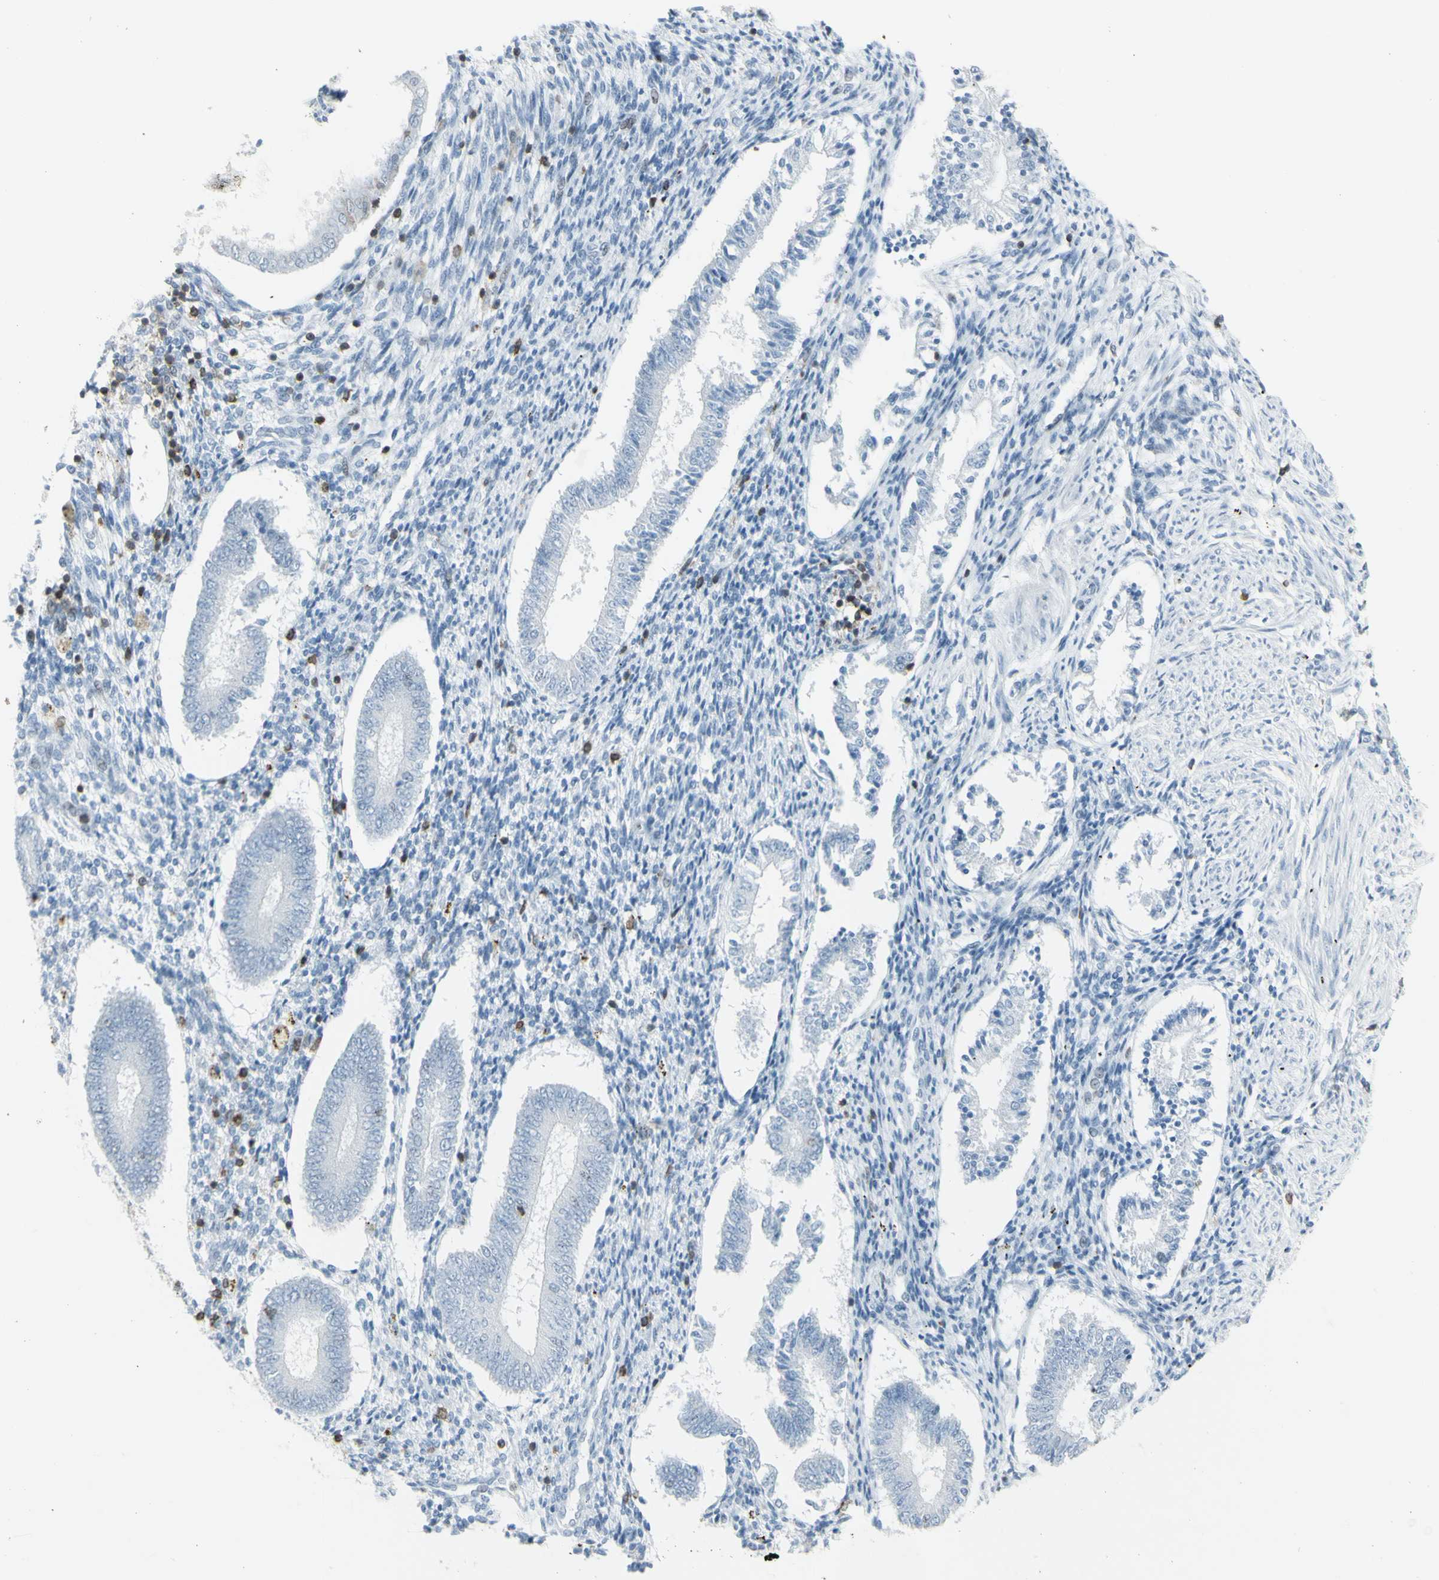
{"staining": {"intensity": "weak", "quantity": "<25%", "location": "cytoplasmic/membranous"}, "tissue": "endometrium", "cell_type": "Cells in endometrial stroma", "image_type": "normal", "snomed": [{"axis": "morphology", "description": "Normal tissue, NOS"}, {"axis": "topography", "description": "Endometrium"}], "caption": "Image shows no significant protein staining in cells in endometrial stroma of unremarkable endometrium.", "gene": "NRG1", "patient": {"sex": "female", "age": 42}}